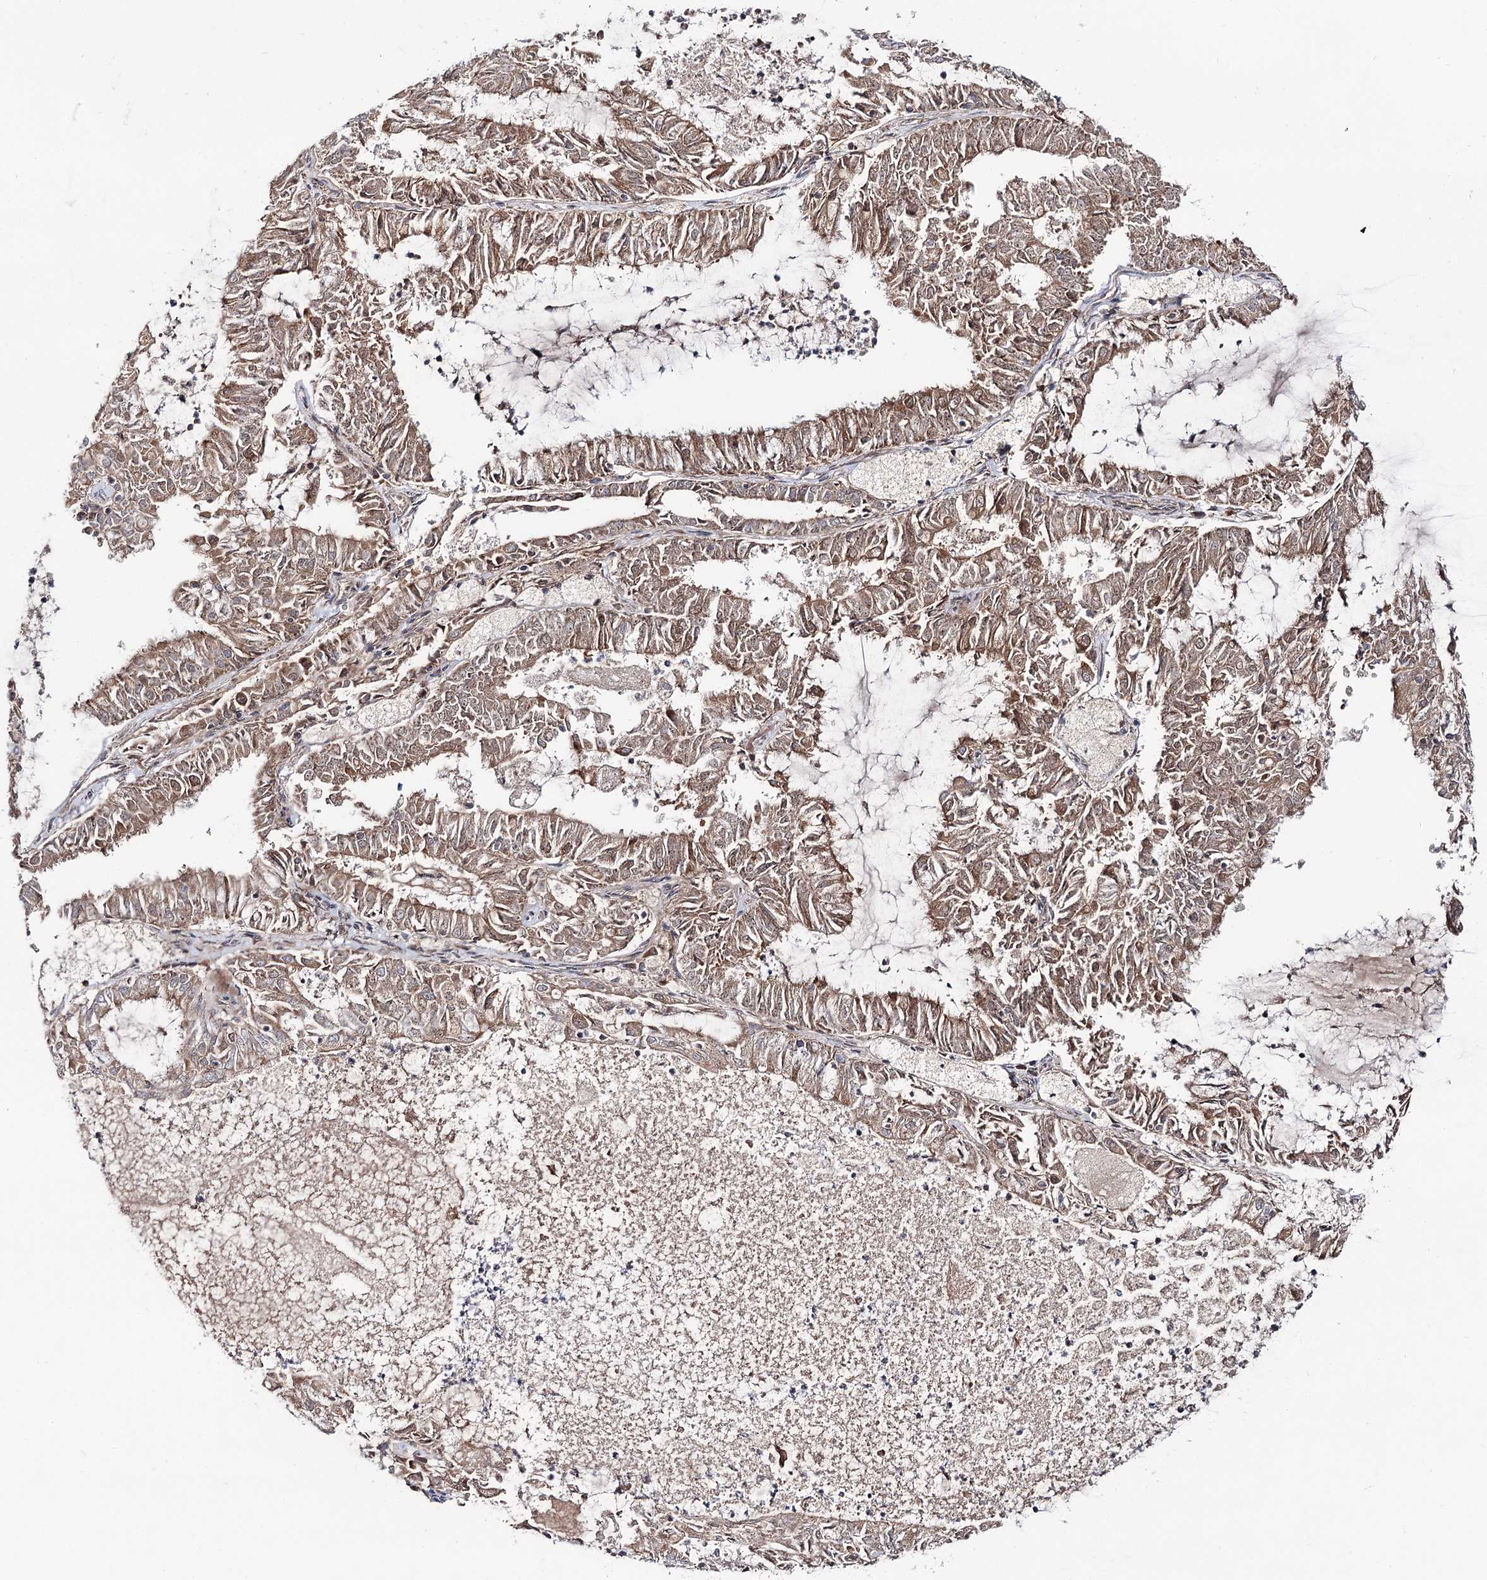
{"staining": {"intensity": "moderate", "quantity": ">75%", "location": "cytoplasmic/membranous"}, "tissue": "endometrial cancer", "cell_type": "Tumor cells", "image_type": "cancer", "snomed": [{"axis": "morphology", "description": "Adenocarcinoma, NOS"}, {"axis": "topography", "description": "Endometrium"}], "caption": "Adenocarcinoma (endometrial) stained with DAB (3,3'-diaminobenzidine) immunohistochemistry (IHC) demonstrates medium levels of moderate cytoplasmic/membranous positivity in approximately >75% of tumor cells.", "gene": "C11orf80", "patient": {"sex": "female", "age": 57}}